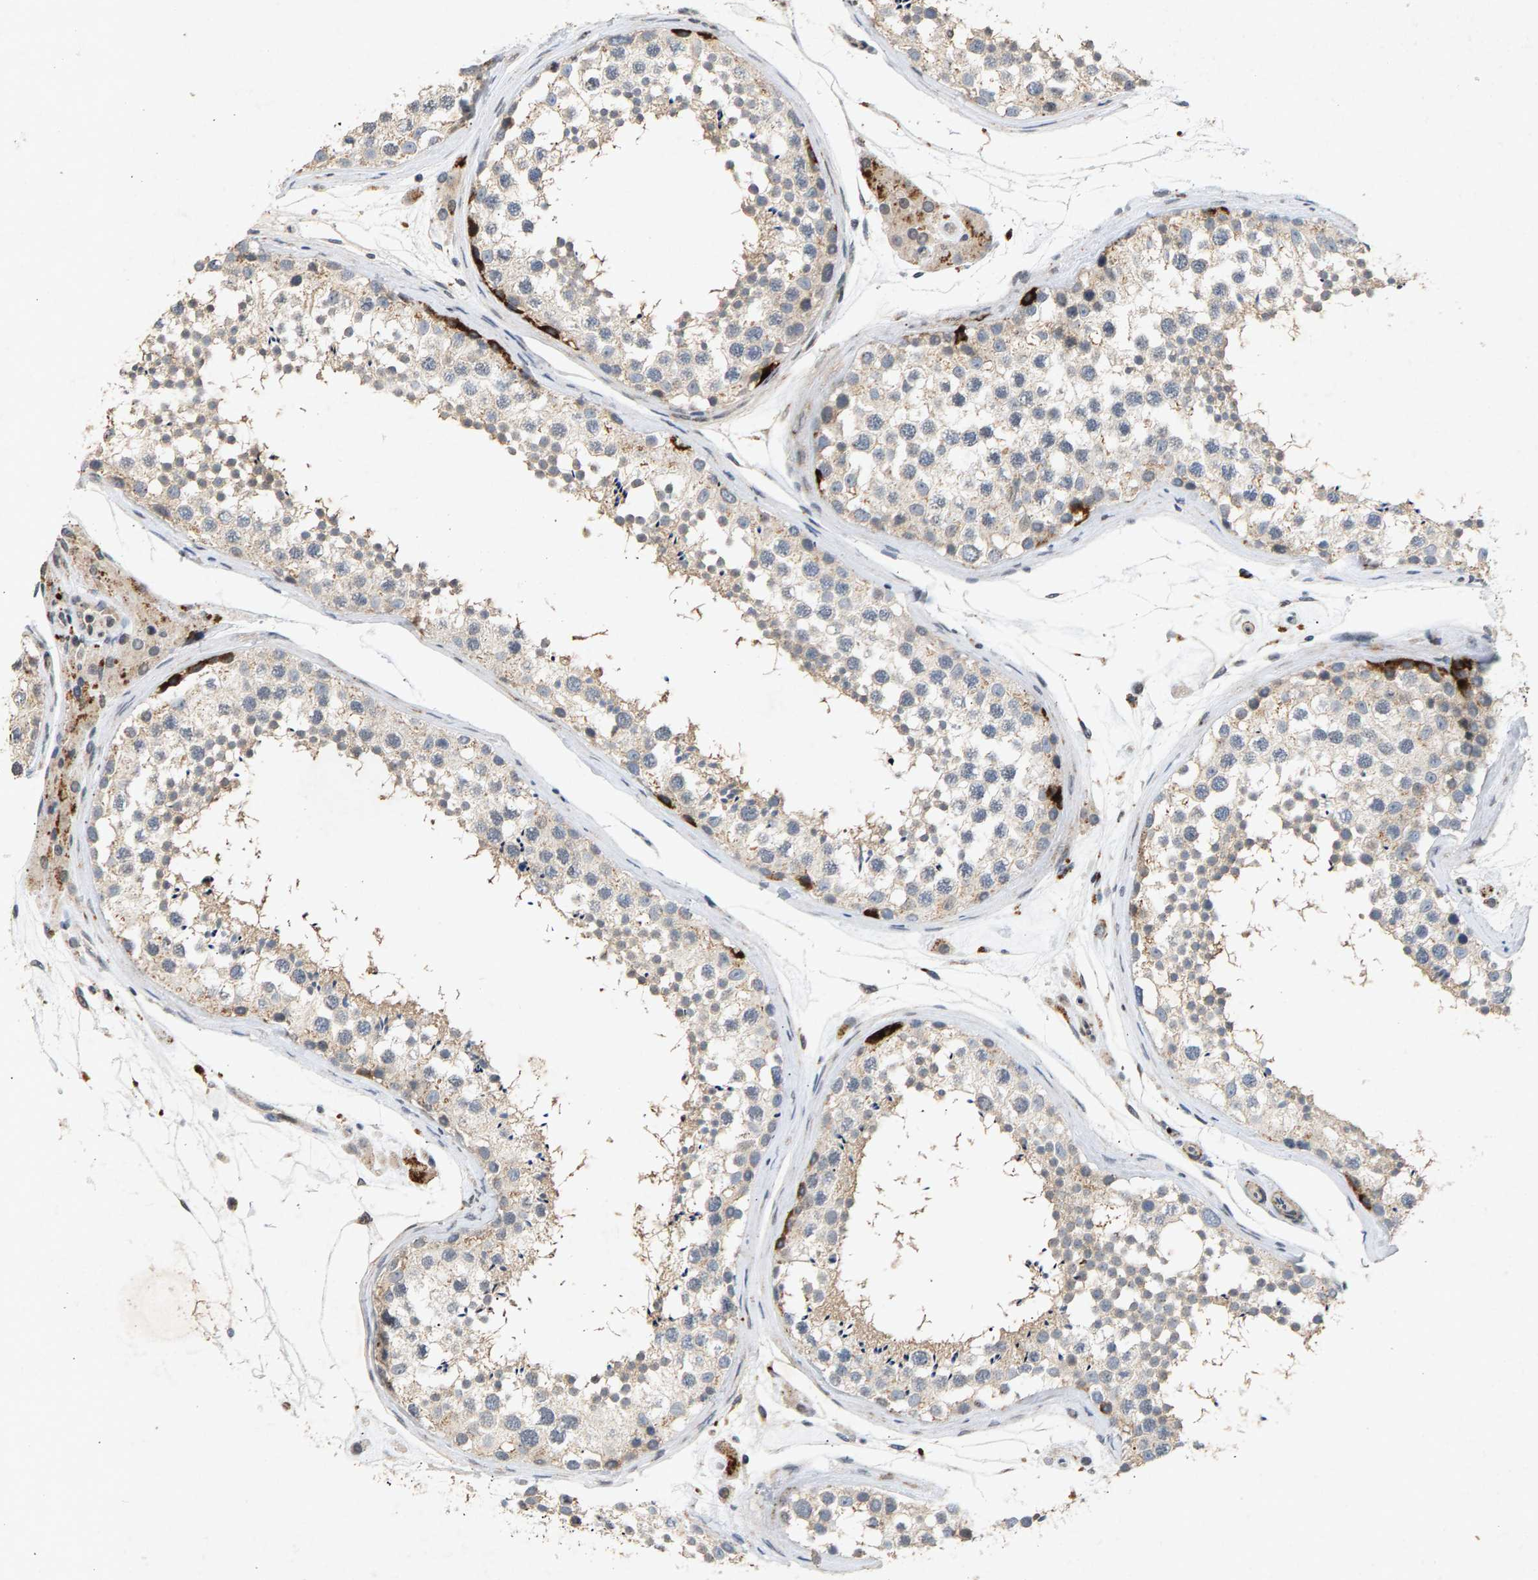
{"staining": {"intensity": "strong", "quantity": "<25%", "location": "cytoplasmic/membranous"}, "tissue": "testis", "cell_type": "Cells in seminiferous ducts", "image_type": "normal", "snomed": [{"axis": "morphology", "description": "Normal tissue, NOS"}, {"axis": "topography", "description": "Testis"}], "caption": "Protein expression analysis of benign testis demonstrates strong cytoplasmic/membranous staining in approximately <25% of cells in seminiferous ducts. (Stains: DAB (3,3'-diaminobenzidine) in brown, nuclei in blue, Microscopy: brightfield microscopy at high magnification).", "gene": "ZPR1", "patient": {"sex": "male", "age": 46}}